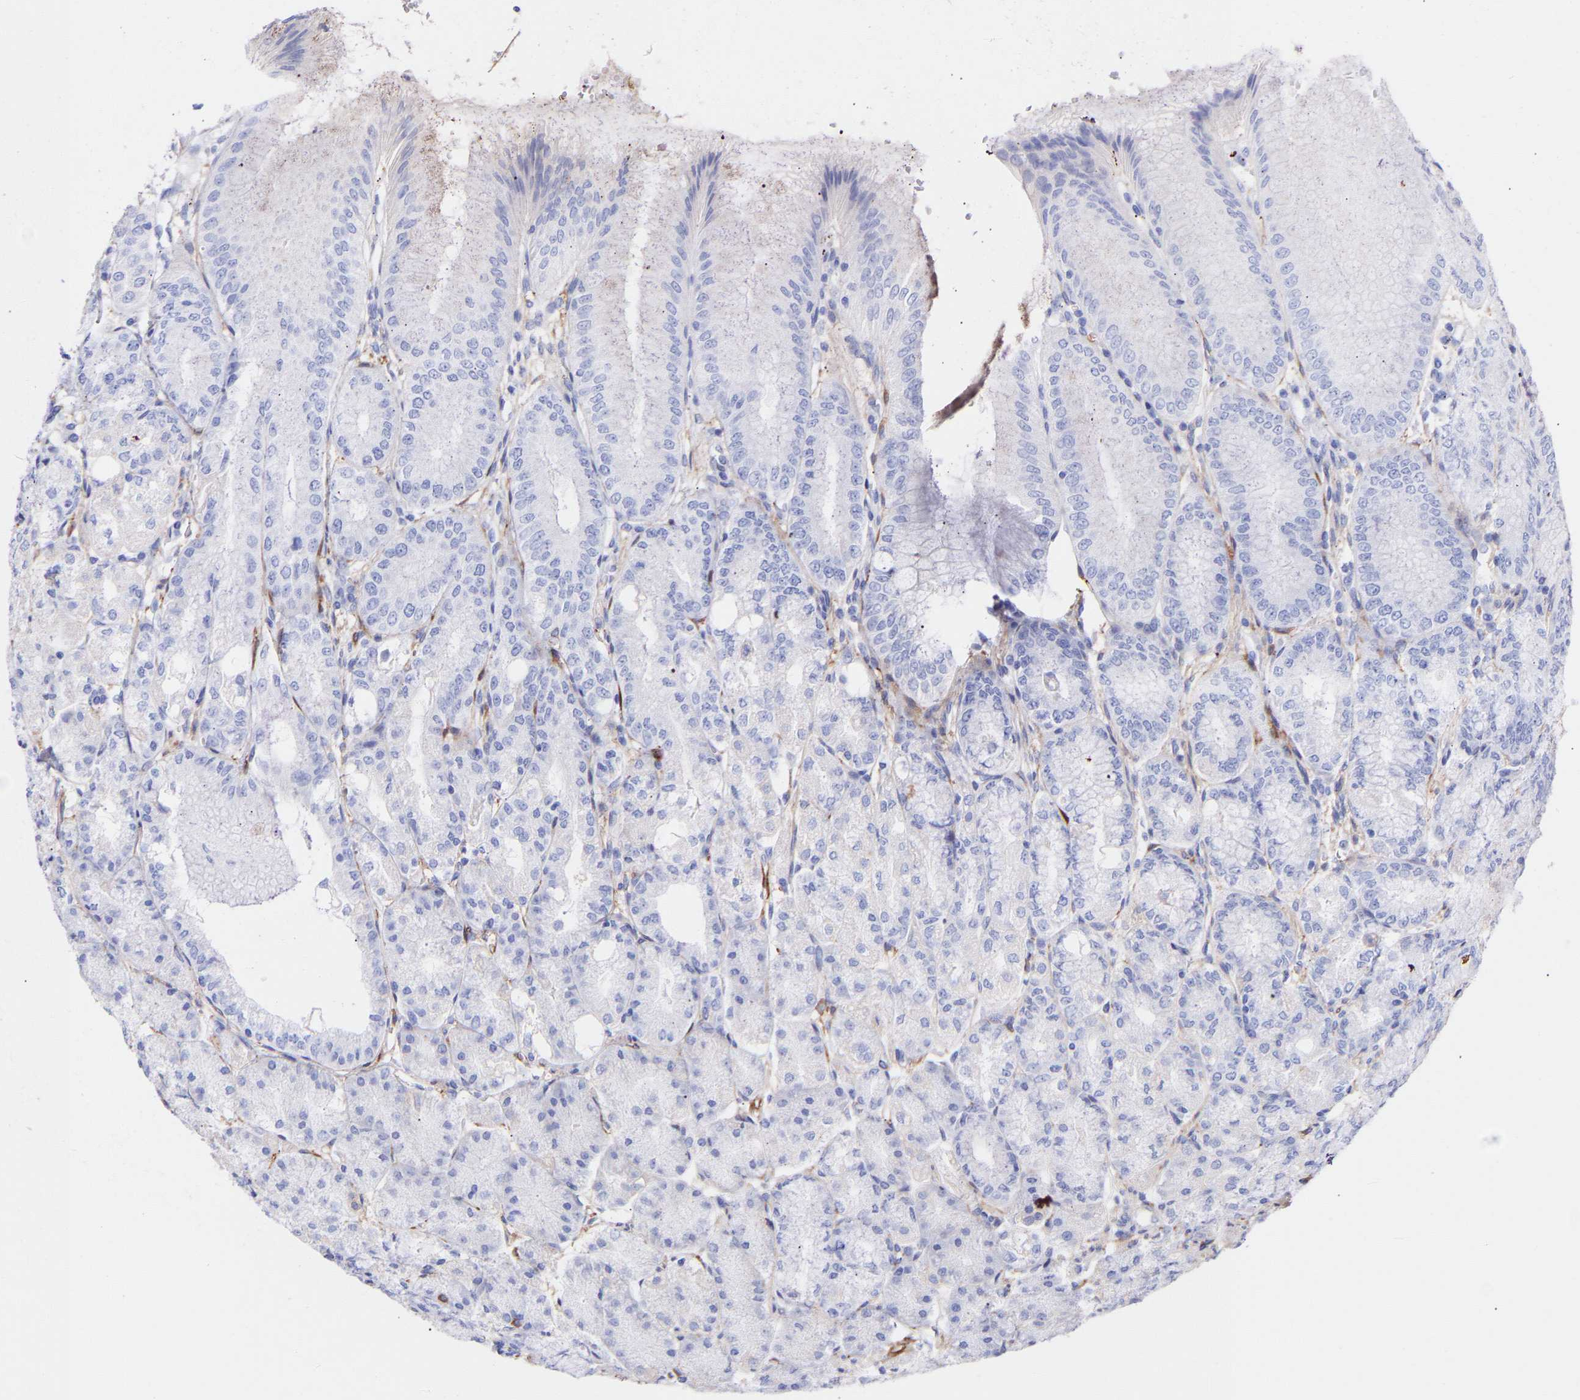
{"staining": {"intensity": "negative", "quantity": "none", "location": "none"}, "tissue": "stomach", "cell_type": "Glandular cells", "image_type": "normal", "snomed": [{"axis": "morphology", "description": "Normal tissue, NOS"}, {"axis": "topography", "description": "Stomach, lower"}], "caption": "The micrograph shows no staining of glandular cells in unremarkable stomach.", "gene": "AMPH", "patient": {"sex": "male", "age": 71}}